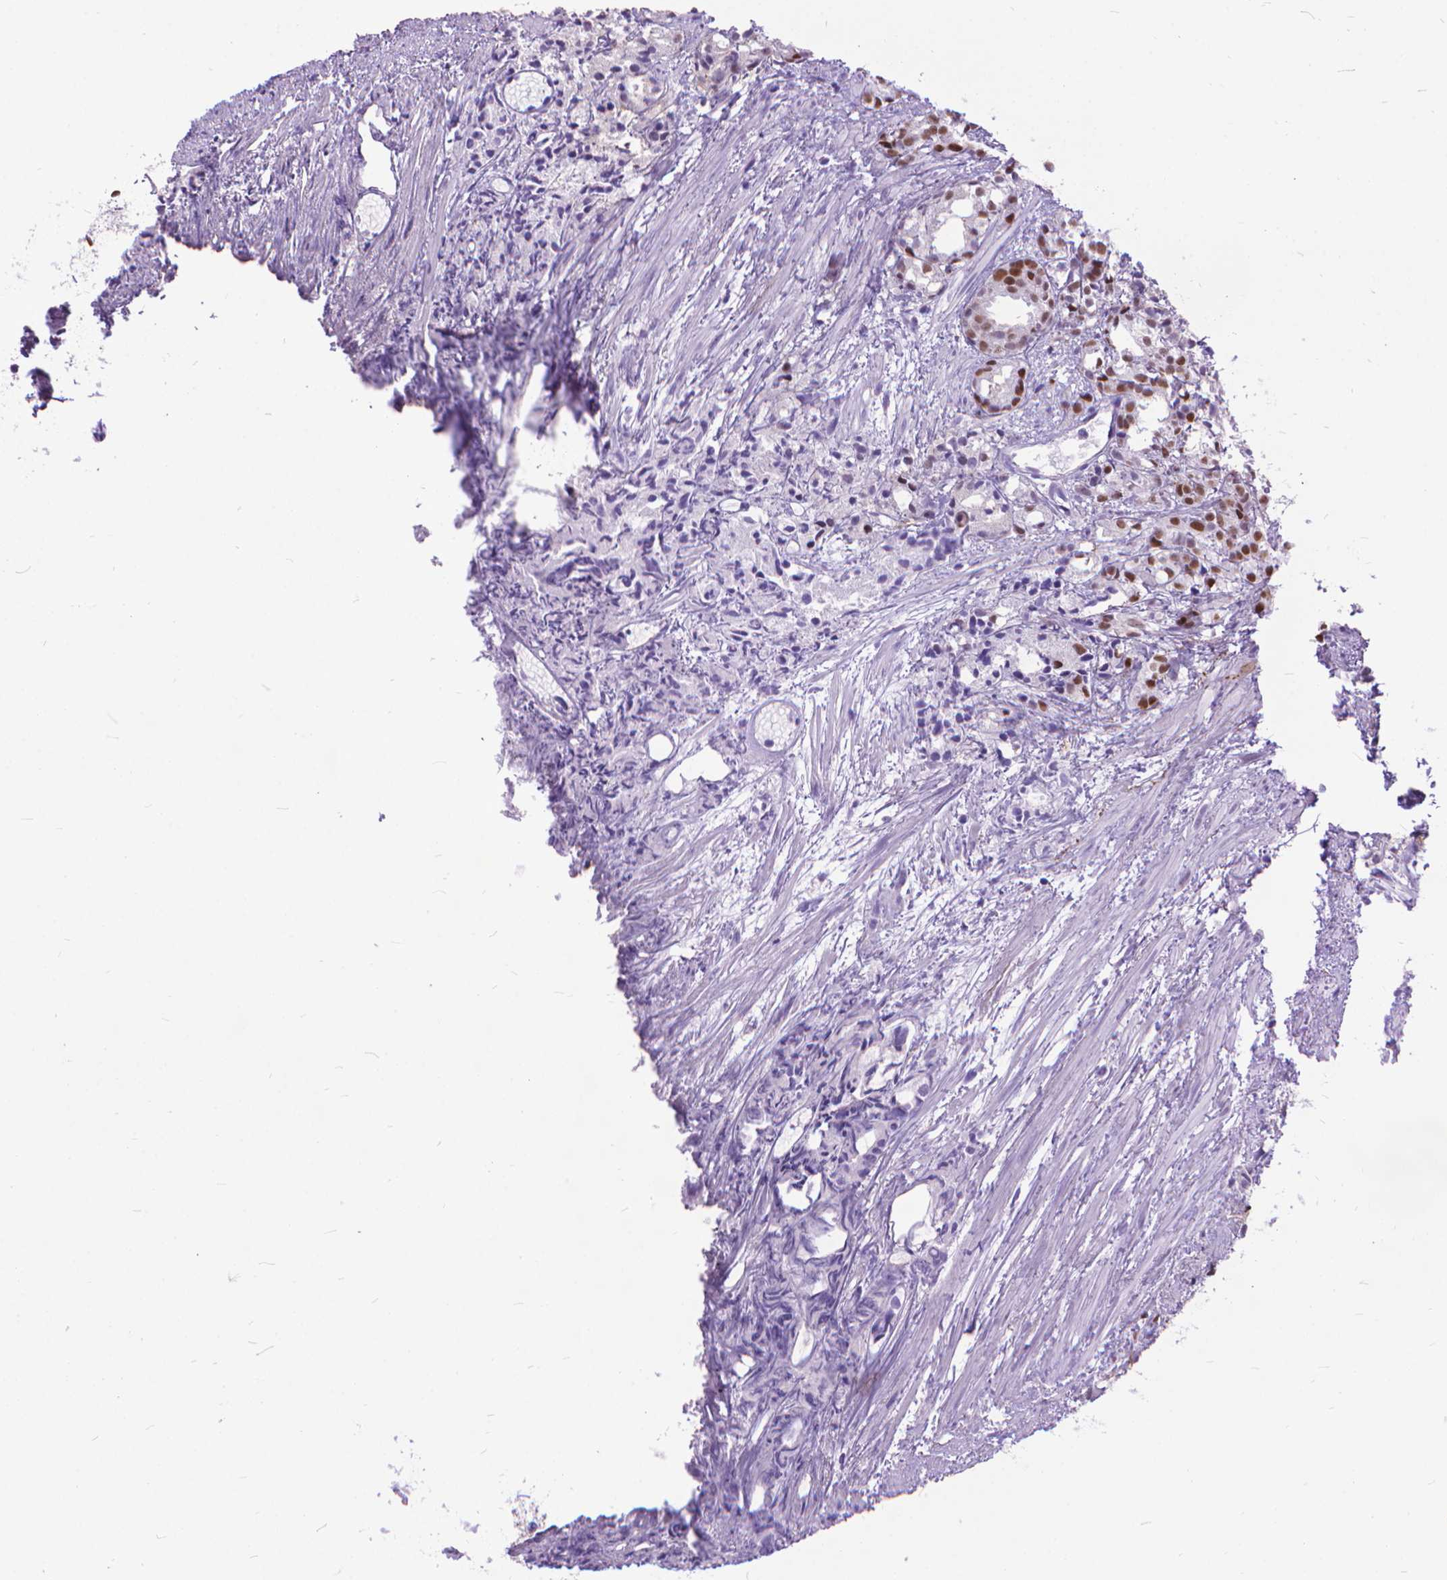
{"staining": {"intensity": "moderate", "quantity": "<25%", "location": "nuclear"}, "tissue": "prostate cancer", "cell_type": "Tumor cells", "image_type": "cancer", "snomed": [{"axis": "morphology", "description": "Adenocarcinoma, High grade"}, {"axis": "topography", "description": "Prostate"}], "caption": "Protein expression by immunohistochemistry (IHC) displays moderate nuclear staining in about <25% of tumor cells in prostate cancer (adenocarcinoma (high-grade)).", "gene": "POLE4", "patient": {"sex": "male", "age": 79}}